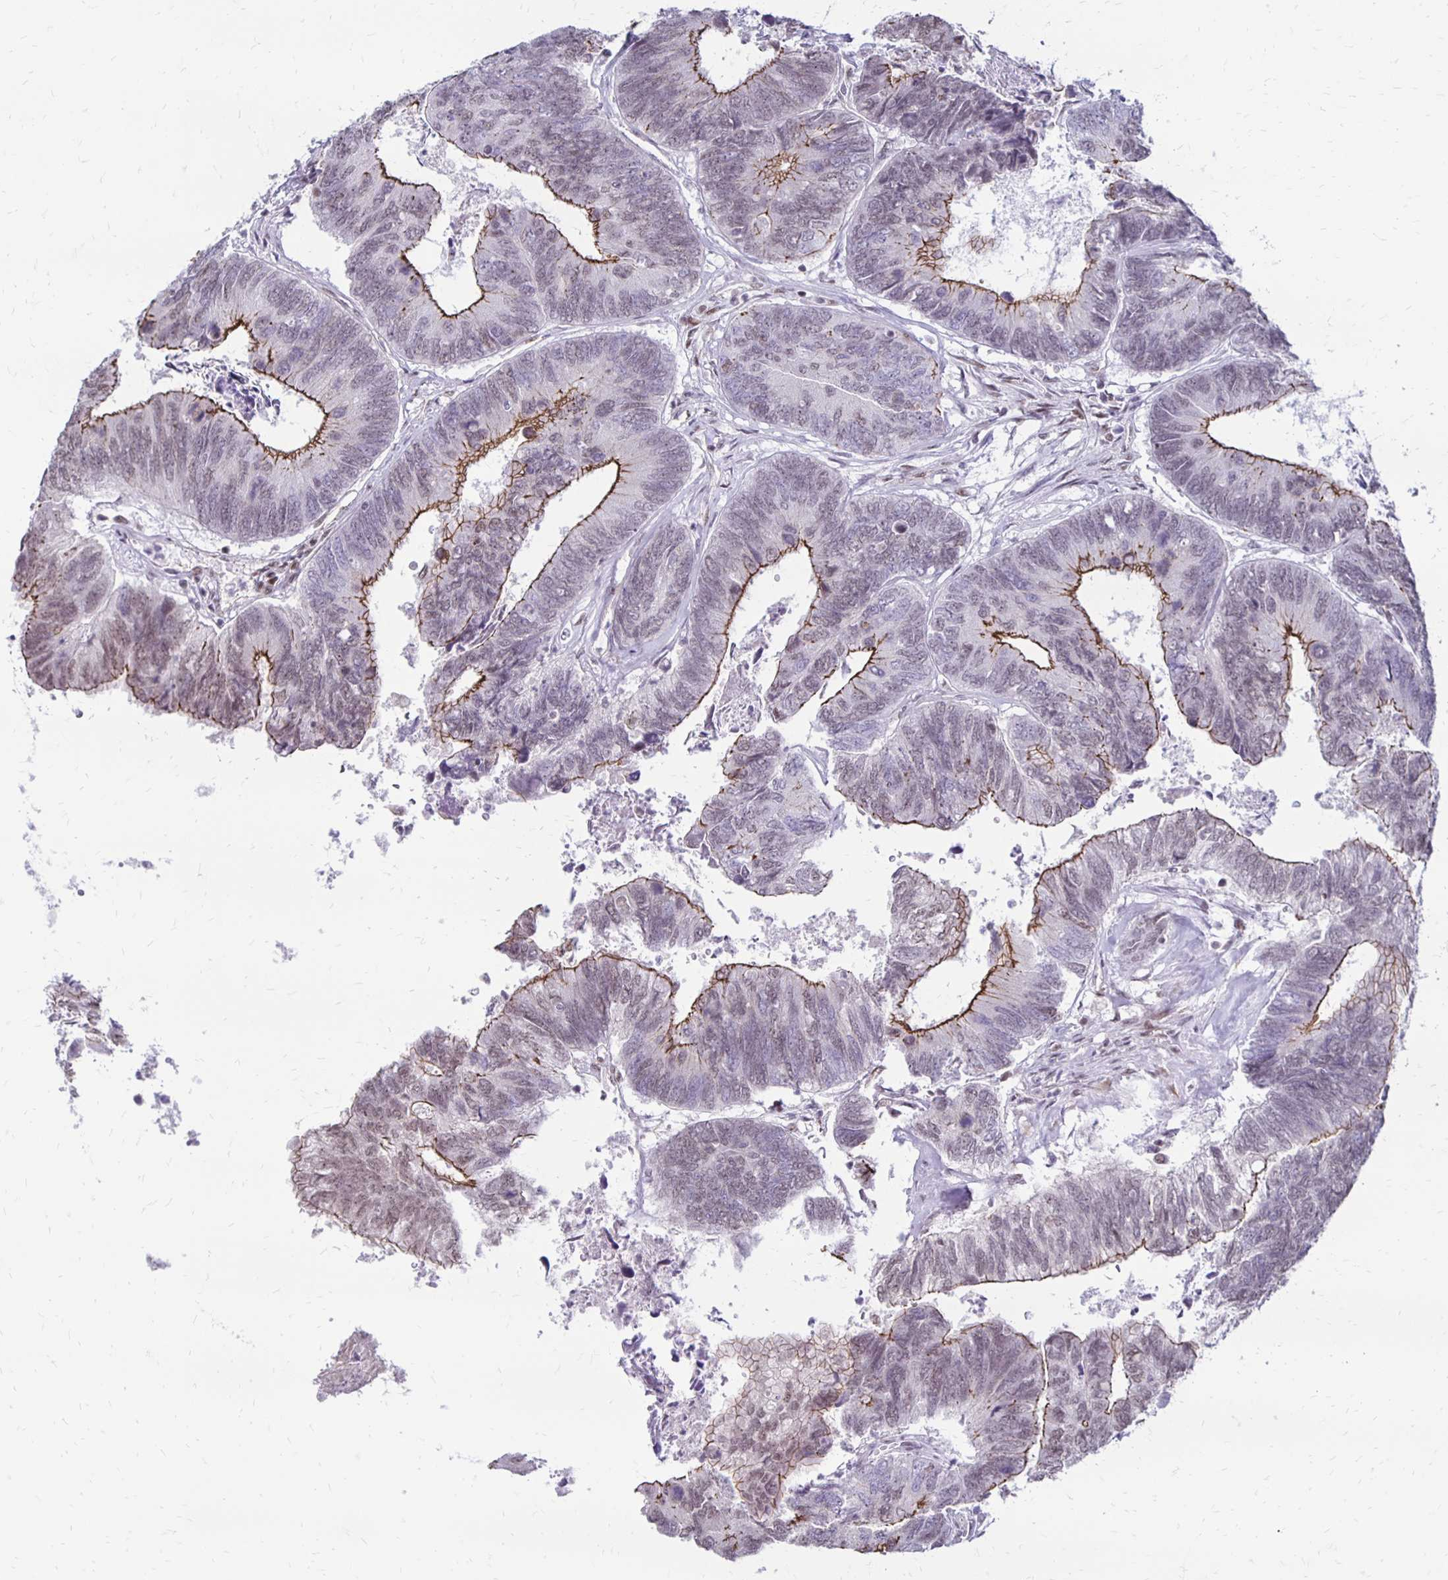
{"staining": {"intensity": "moderate", "quantity": "25%-75%", "location": "cytoplasmic/membranous,nuclear"}, "tissue": "colorectal cancer", "cell_type": "Tumor cells", "image_type": "cancer", "snomed": [{"axis": "morphology", "description": "Adenocarcinoma, NOS"}, {"axis": "topography", "description": "Colon"}], "caption": "This photomicrograph exhibits adenocarcinoma (colorectal) stained with immunohistochemistry to label a protein in brown. The cytoplasmic/membranous and nuclear of tumor cells show moderate positivity for the protein. Nuclei are counter-stained blue.", "gene": "DDB2", "patient": {"sex": "female", "age": 67}}